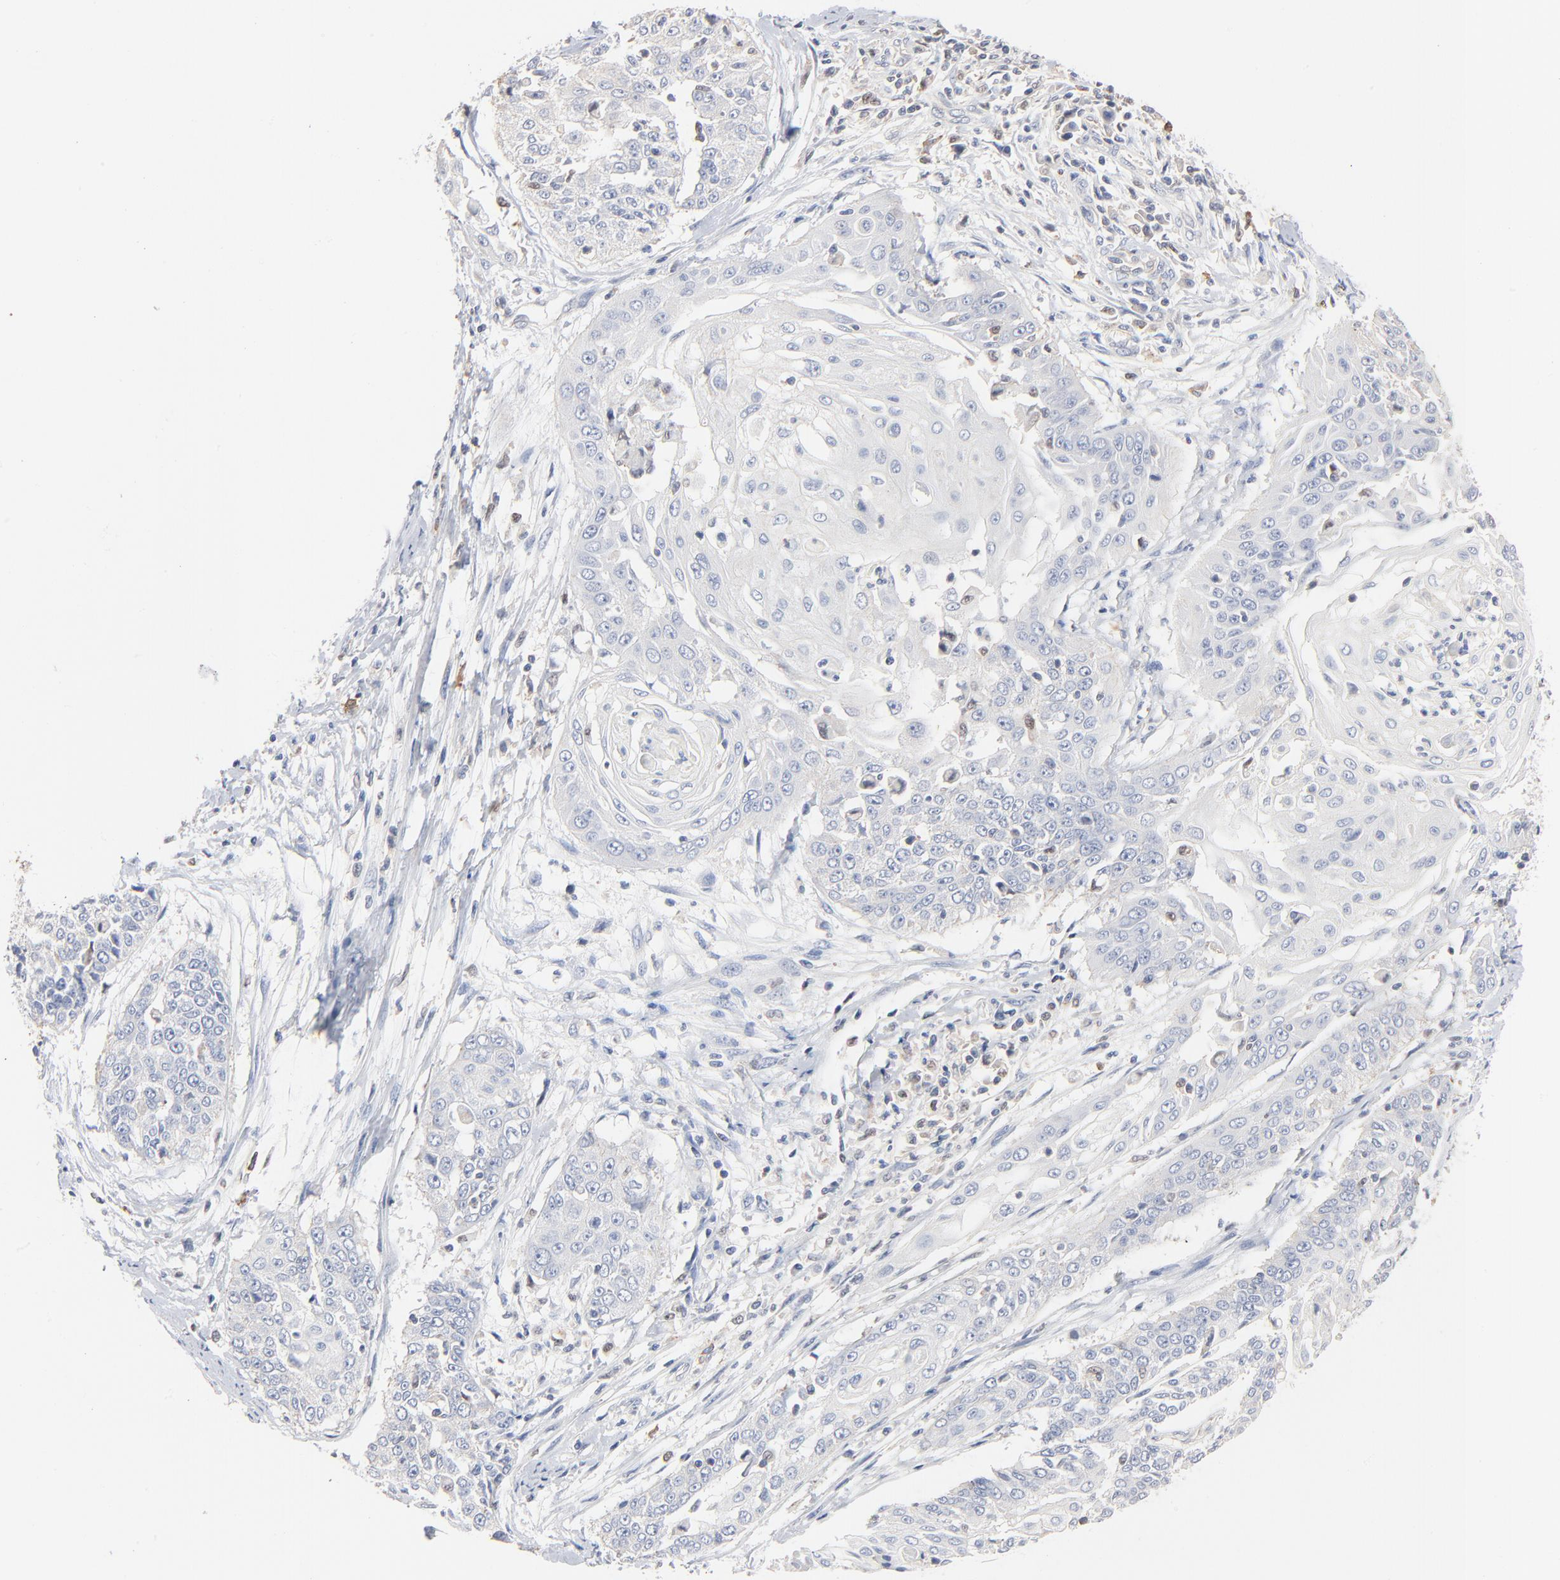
{"staining": {"intensity": "negative", "quantity": "none", "location": "none"}, "tissue": "cervical cancer", "cell_type": "Tumor cells", "image_type": "cancer", "snomed": [{"axis": "morphology", "description": "Squamous cell carcinoma, NOS"}, {"axis": "topography", "description": "Cervix"}], "caption": "IHC micrograph of neoplastic tissue: human cervical cancer (squamous cell carcinoma) stained with DAB (3,3'-diaminobenzidine) reveals no significant protein expression in tumor cells.", "gene": "ARHGEF6", "patient": {"sex": "female", "age": 64}}